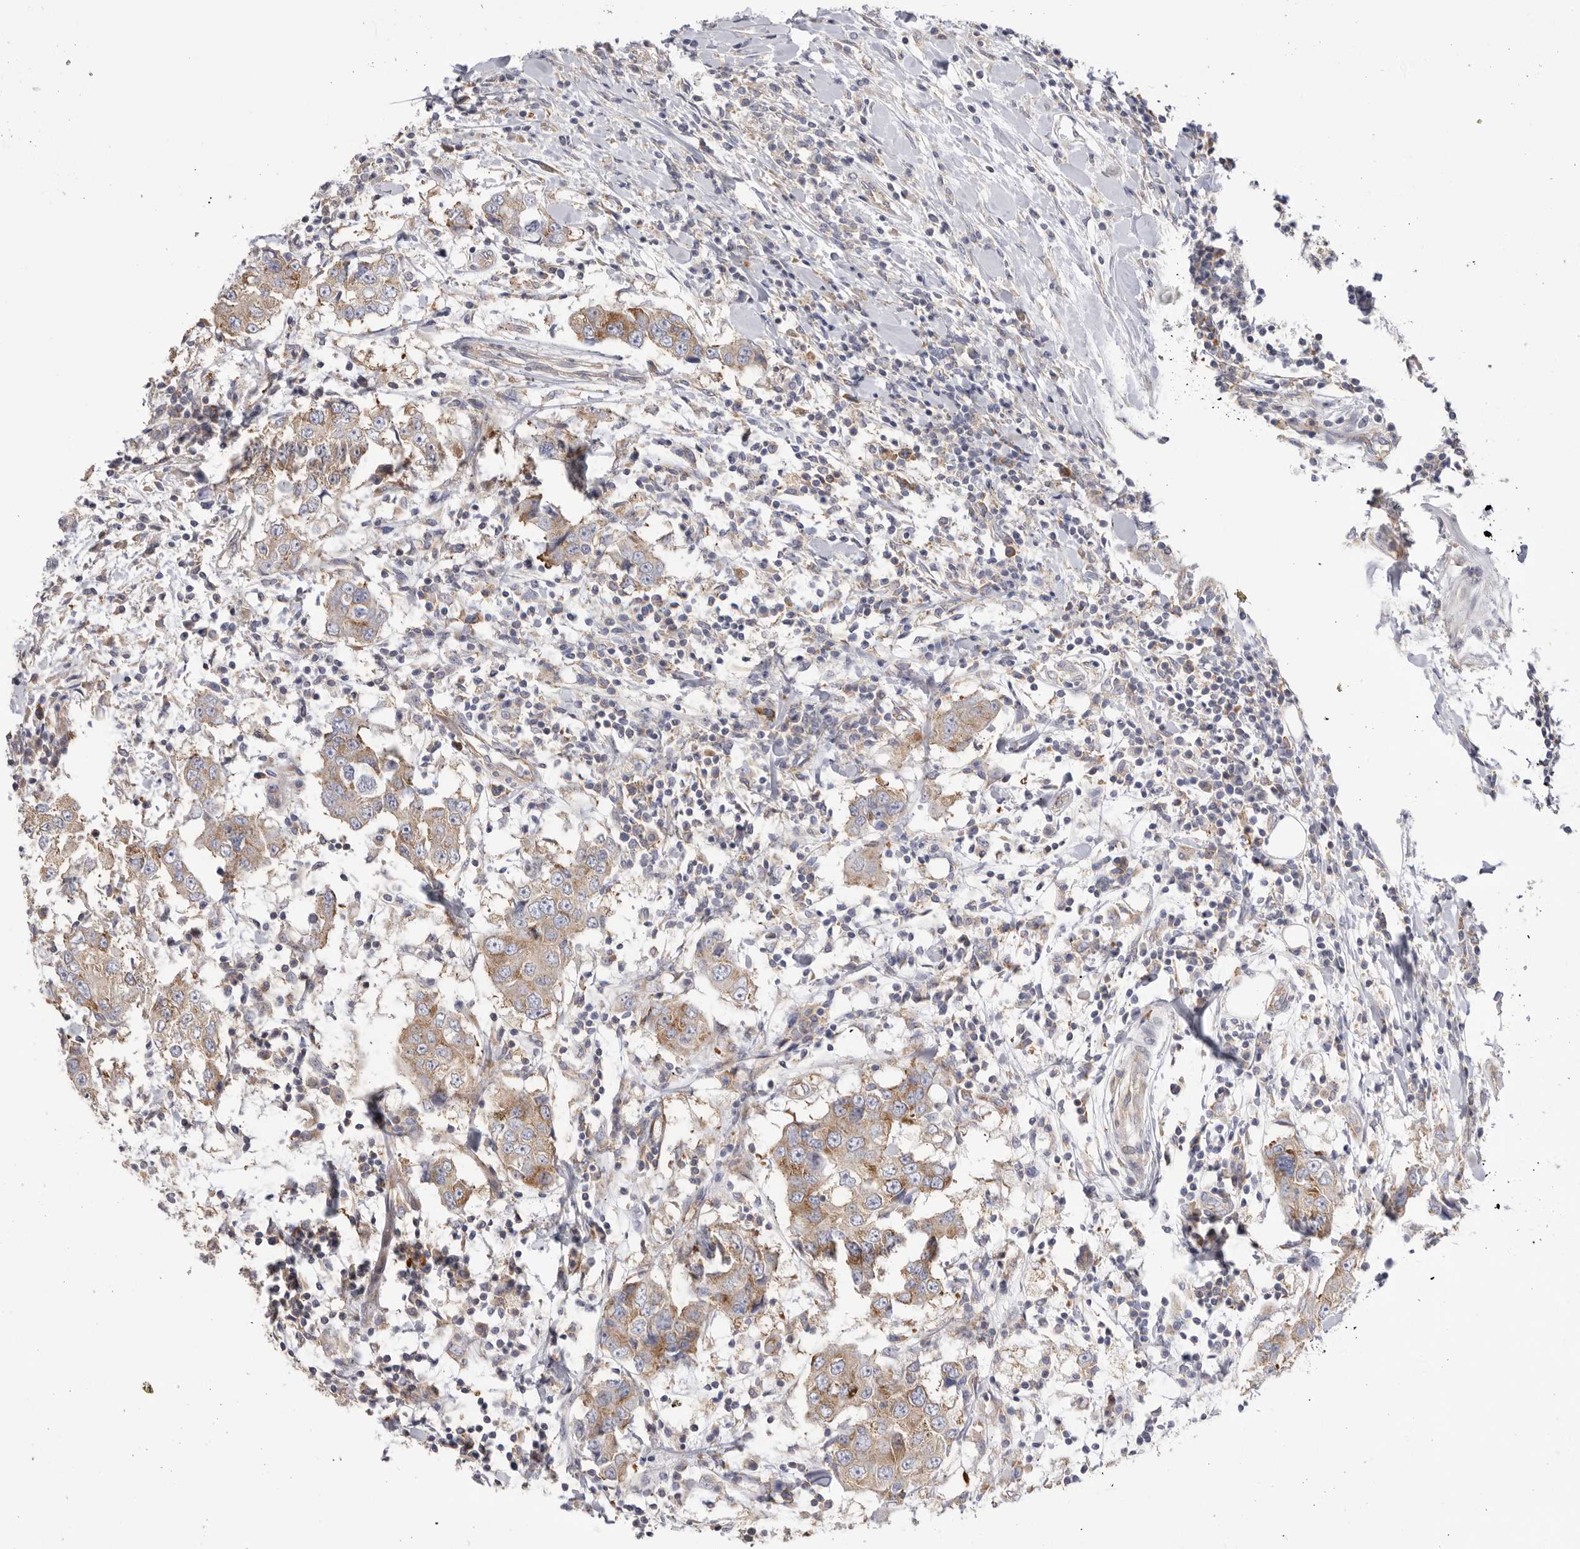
{"staining": {"intensity": "moderate", "quantity": ">75%", "location": "cytoplasmic/membranous"}, "tissue": "breast cancer", "cell_type": "Tumor cells", "image_type": "cancer", "snomed": [{"axis": "morphology", "description": "Duct carcinoma"}, {"axis": "topography", "description": "Breast"}], "caption": "Immunohistochemical staining of human breast cancer (invasive ductal carcinoma) demonstrates moderate cytoplasmic/membranous protein staining in approximately >75% of tumor cells.", "gene": "SERBP1", "patient": {"sex": "female", "age": 27}}